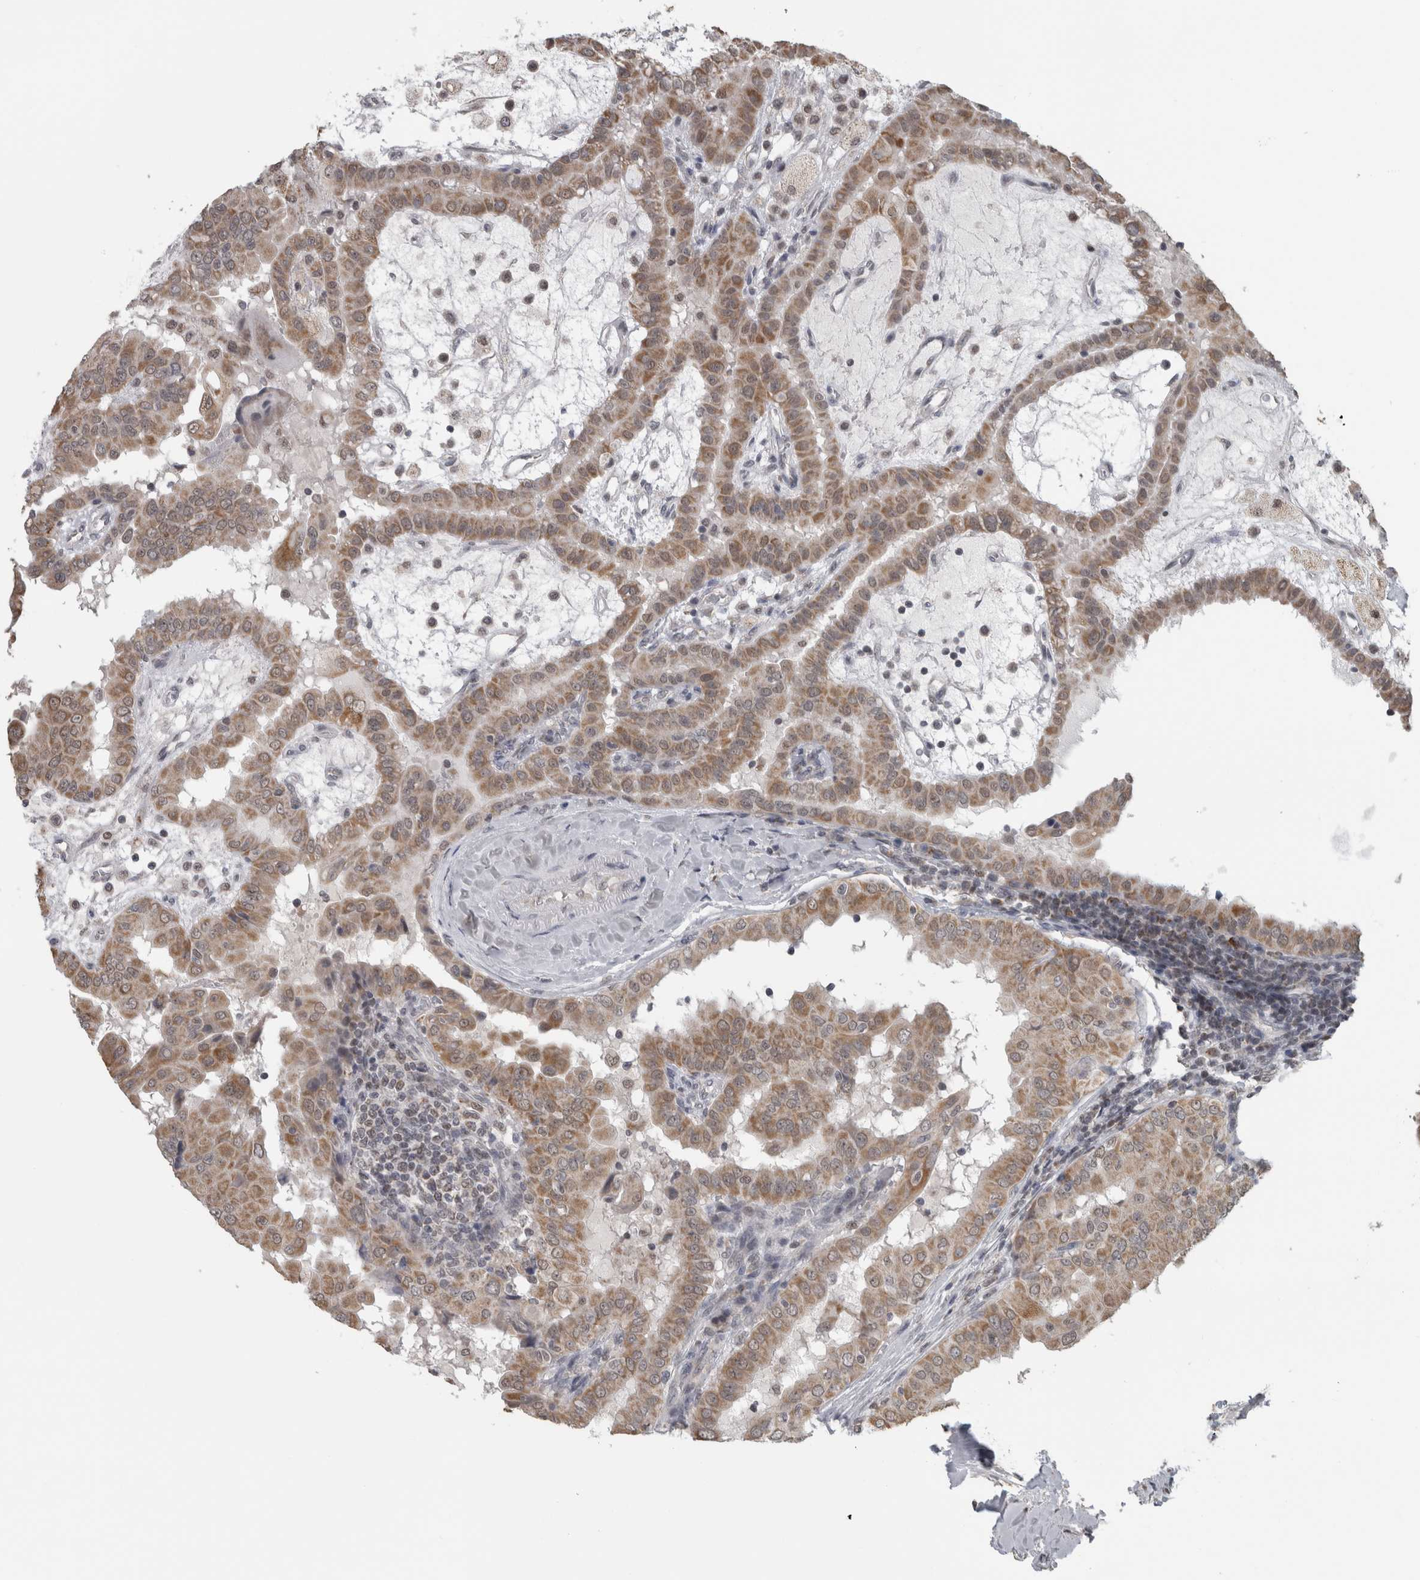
{"staining": {"intensity": "moderate", "quantity": ">75%", "location": "cytoplasmic/membranous"}, "tissue": "thyroid cancer", "cell_type": "Tumor cells", "image_type": "cancer", "snomed": [{"axis": "morphology", "description": "Papillary adenocarcinoma, NOS"}, {"axis": "topography", "description": "Thyroid gland"}], "caption": "The image demonstrates immunohistochemical staining of thyroid papillary adenocarcinoma. There is moderate cytoplasmic/membranous staining is present in about >75% of tumor cells.", "gene": "OR2K2", "patient": {"sex": "male", "age": 33}}